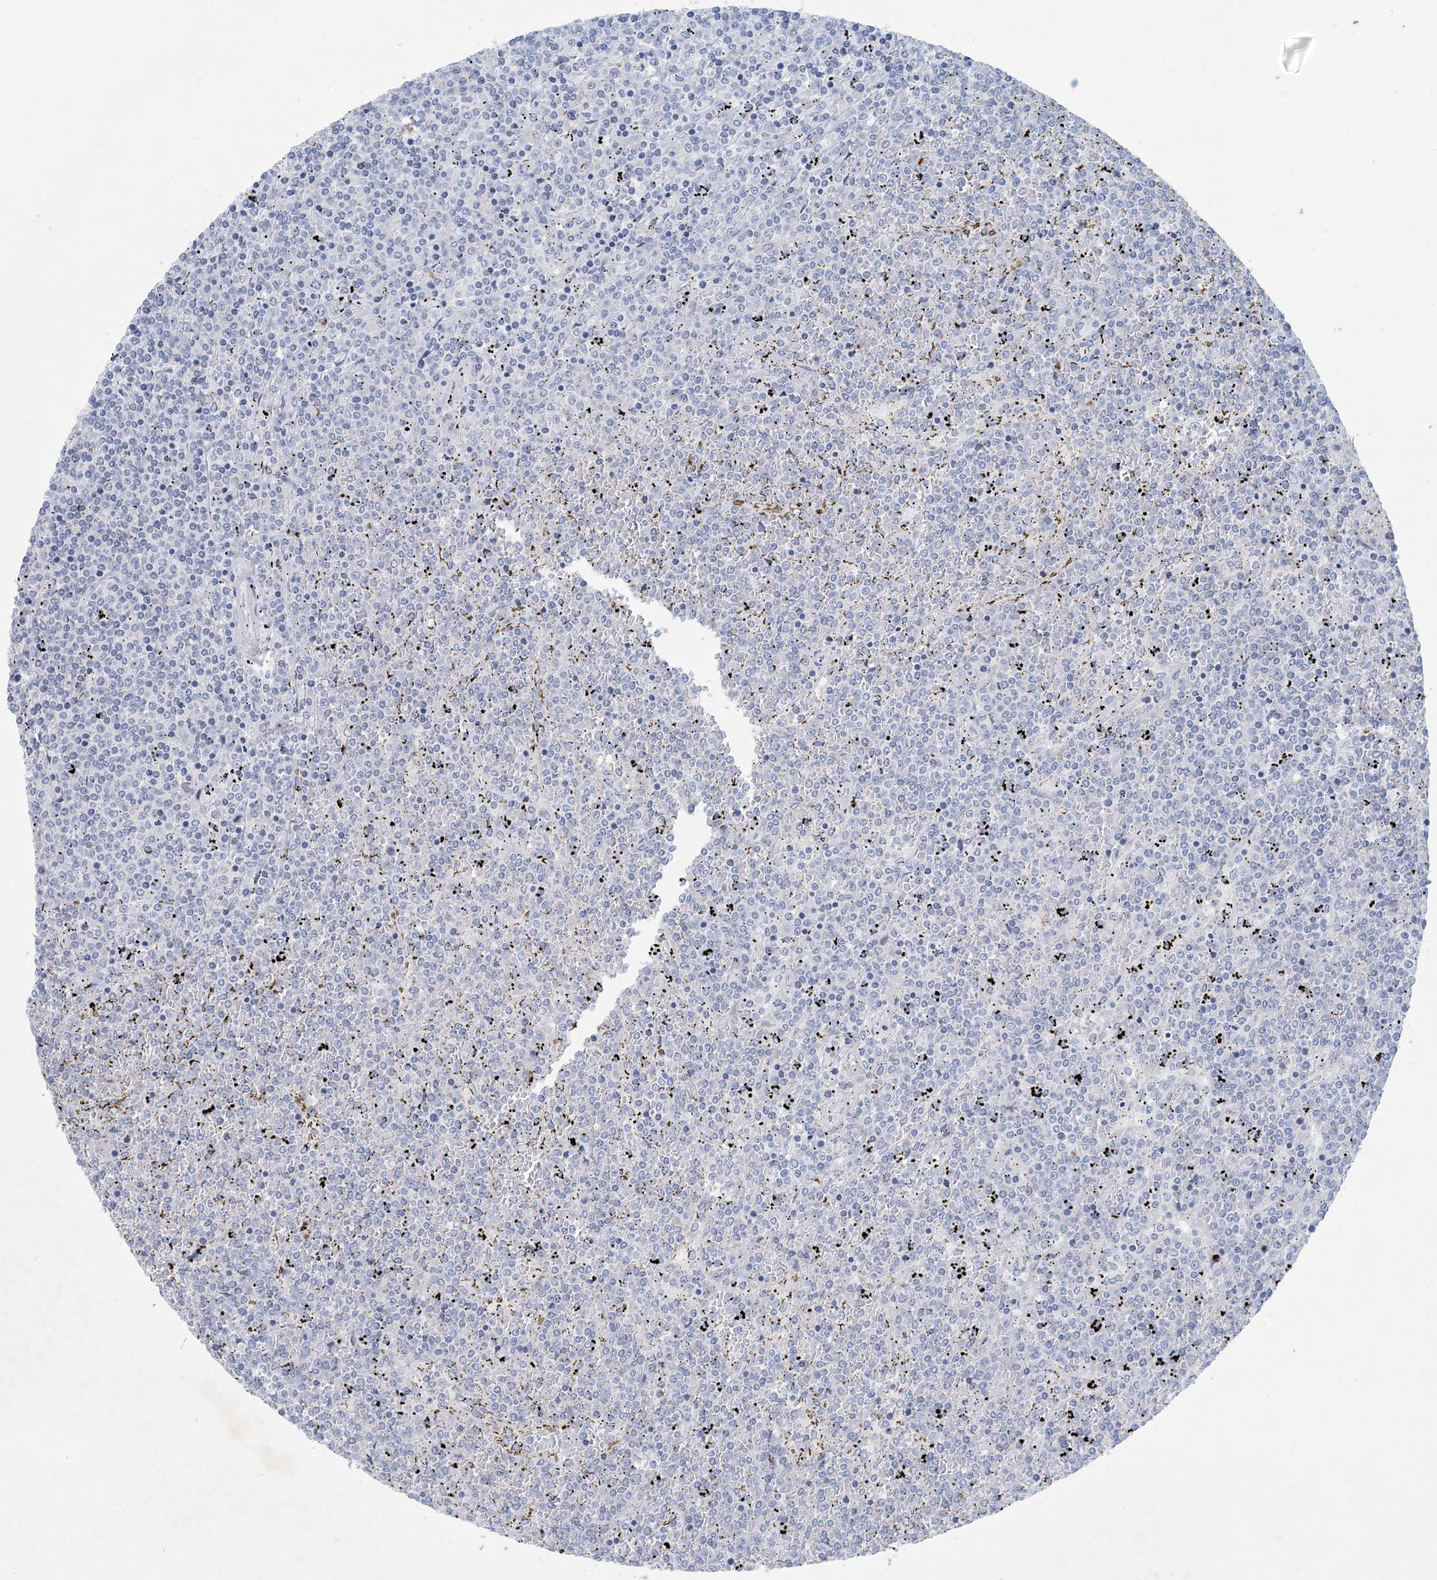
{"staining": {"intensity": "negative", "quantity": "none", "location": "none"}, "tissue": "lymphoma", "cell_type": "Tumor cells", "image_type": "cancer", "snomed": [{"axis": "morphology", "description": "Malignant lymphoma, non-Hodgkin's type, Low grade"}, {"axis": "topography", "description": "Spleen"}], "caption": "Immunohistochemistry image of lymphoma stained for a protein (brown), which shows no expression in tumor cells.", "gene": "GABRG1", "patient": {"sex": "female", "age": 19}}